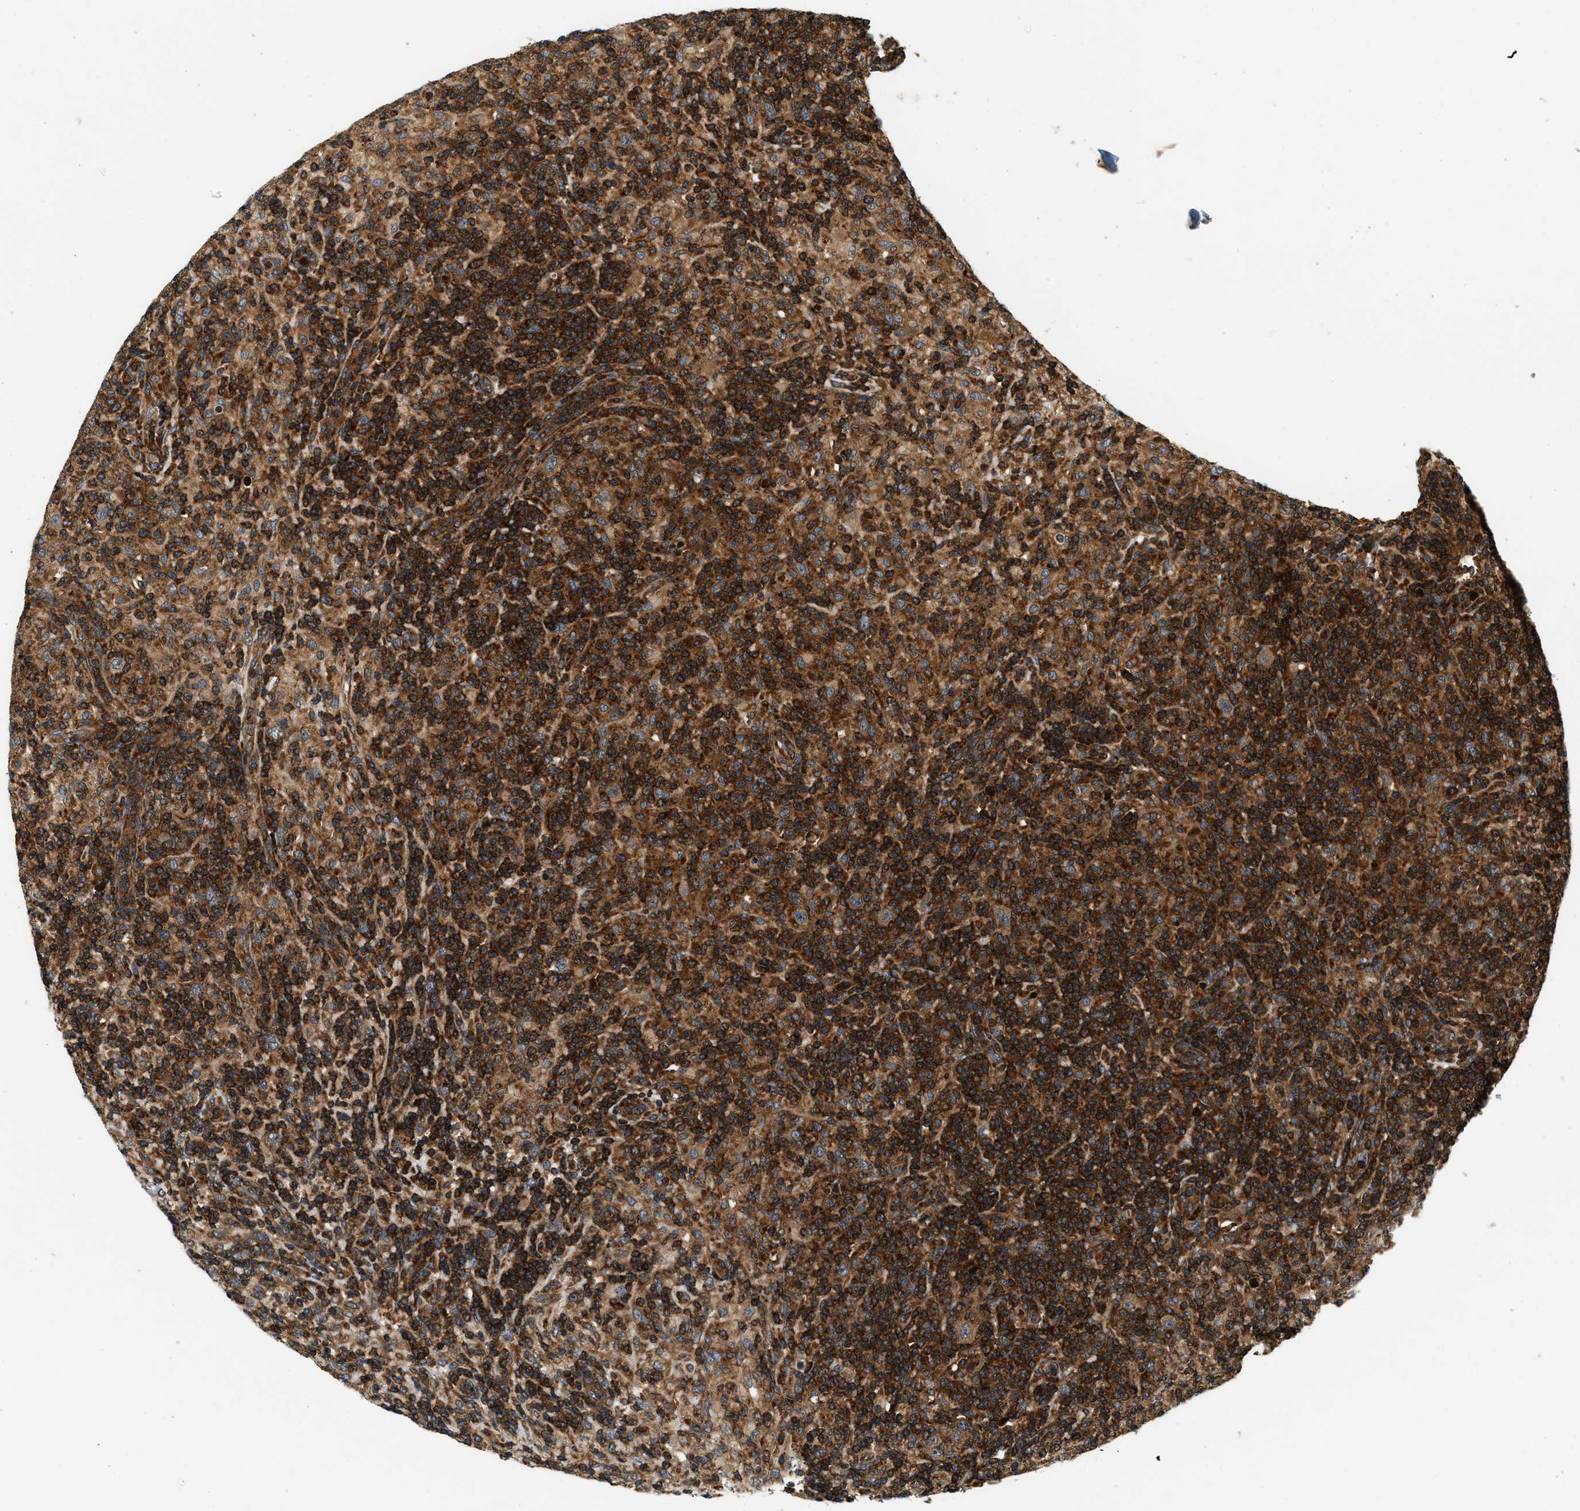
{"staining": {"intensity": "moderate", "quantity": ">75%", "location": "cytoplasmic/membranous"}, "tissue": "lymphoma", "cell_type": "Tumor cells", "image_type": "cancer", "snomed": [{"axis": "morphology", "description": "Hodgkin's disease, NOS"}, {"axis": "topography", "description": "Lymph node"}], "caption": "Tumor cells show medium levels of moderate cytoplasmic/membranous staining in approximately >75% of cells in lymphoma.", "gene": "SAMD9", "patient": {"sex": "male", "age": 70}}